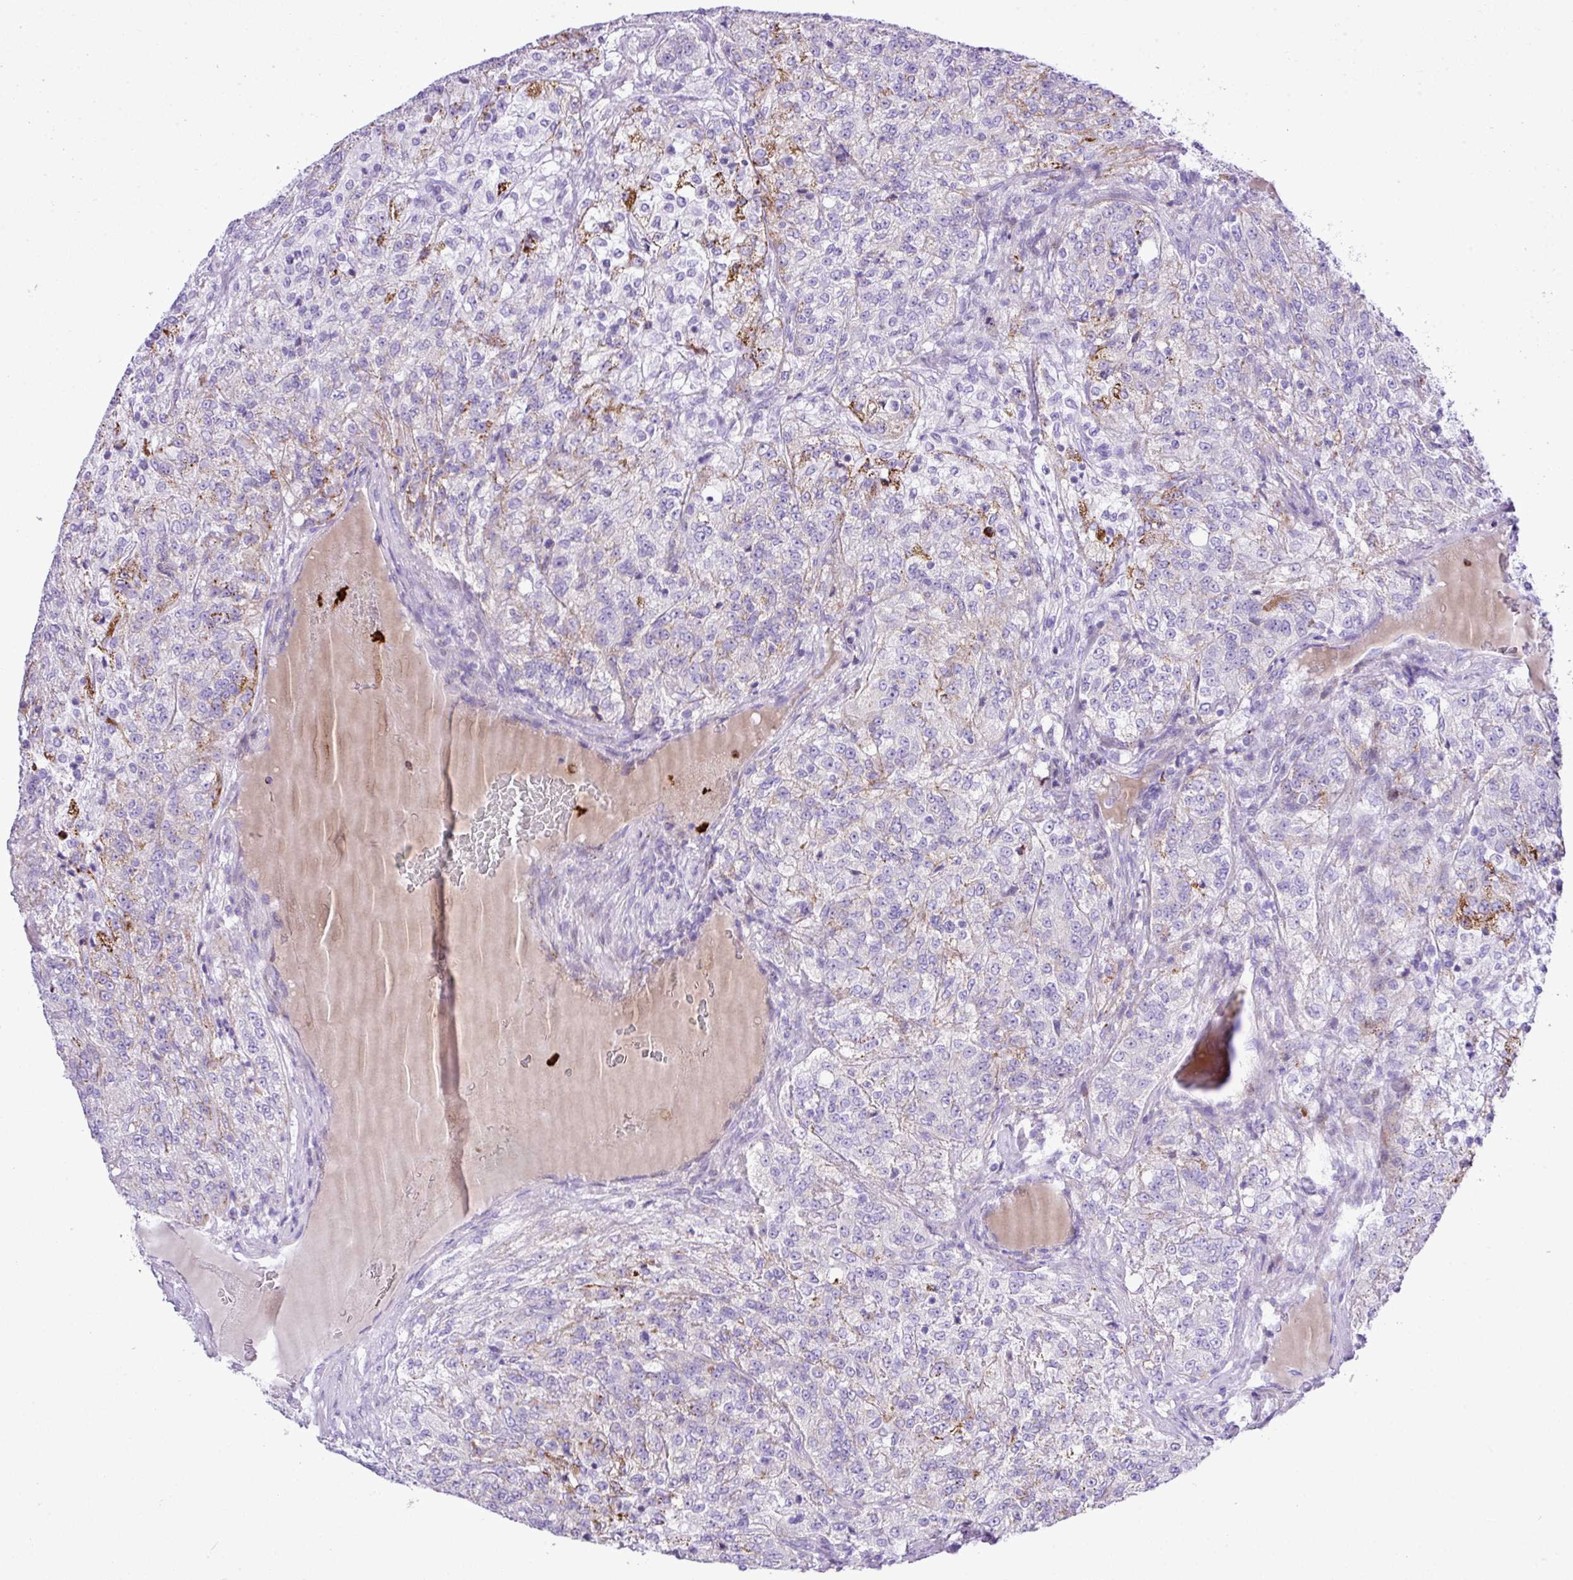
{"staining": {"intensity": "moderate", "quantity": "<25%", "location": "cytoplasmic/membranous"}, "tissue": "renal cancer", "cell_type": "Tumor cells", "image_type": "cancer", "snomed": [{"axis": "morphology", "description": "Adenocarcinoma, NOS"}, {"axis": "topography", "description": "Kidney"}], "caption": "An immunohistochemistry micrograph of neoplastic tissue is shown. Protein staining in brown shows moderate cytoplasmic/membranous positivity in renal cancer within tumor cells. The protein is shown in brown color, while the nuclei are stained blue.", "gene": "RCAN2", "patient": {"sex": "female", "age": 63}}